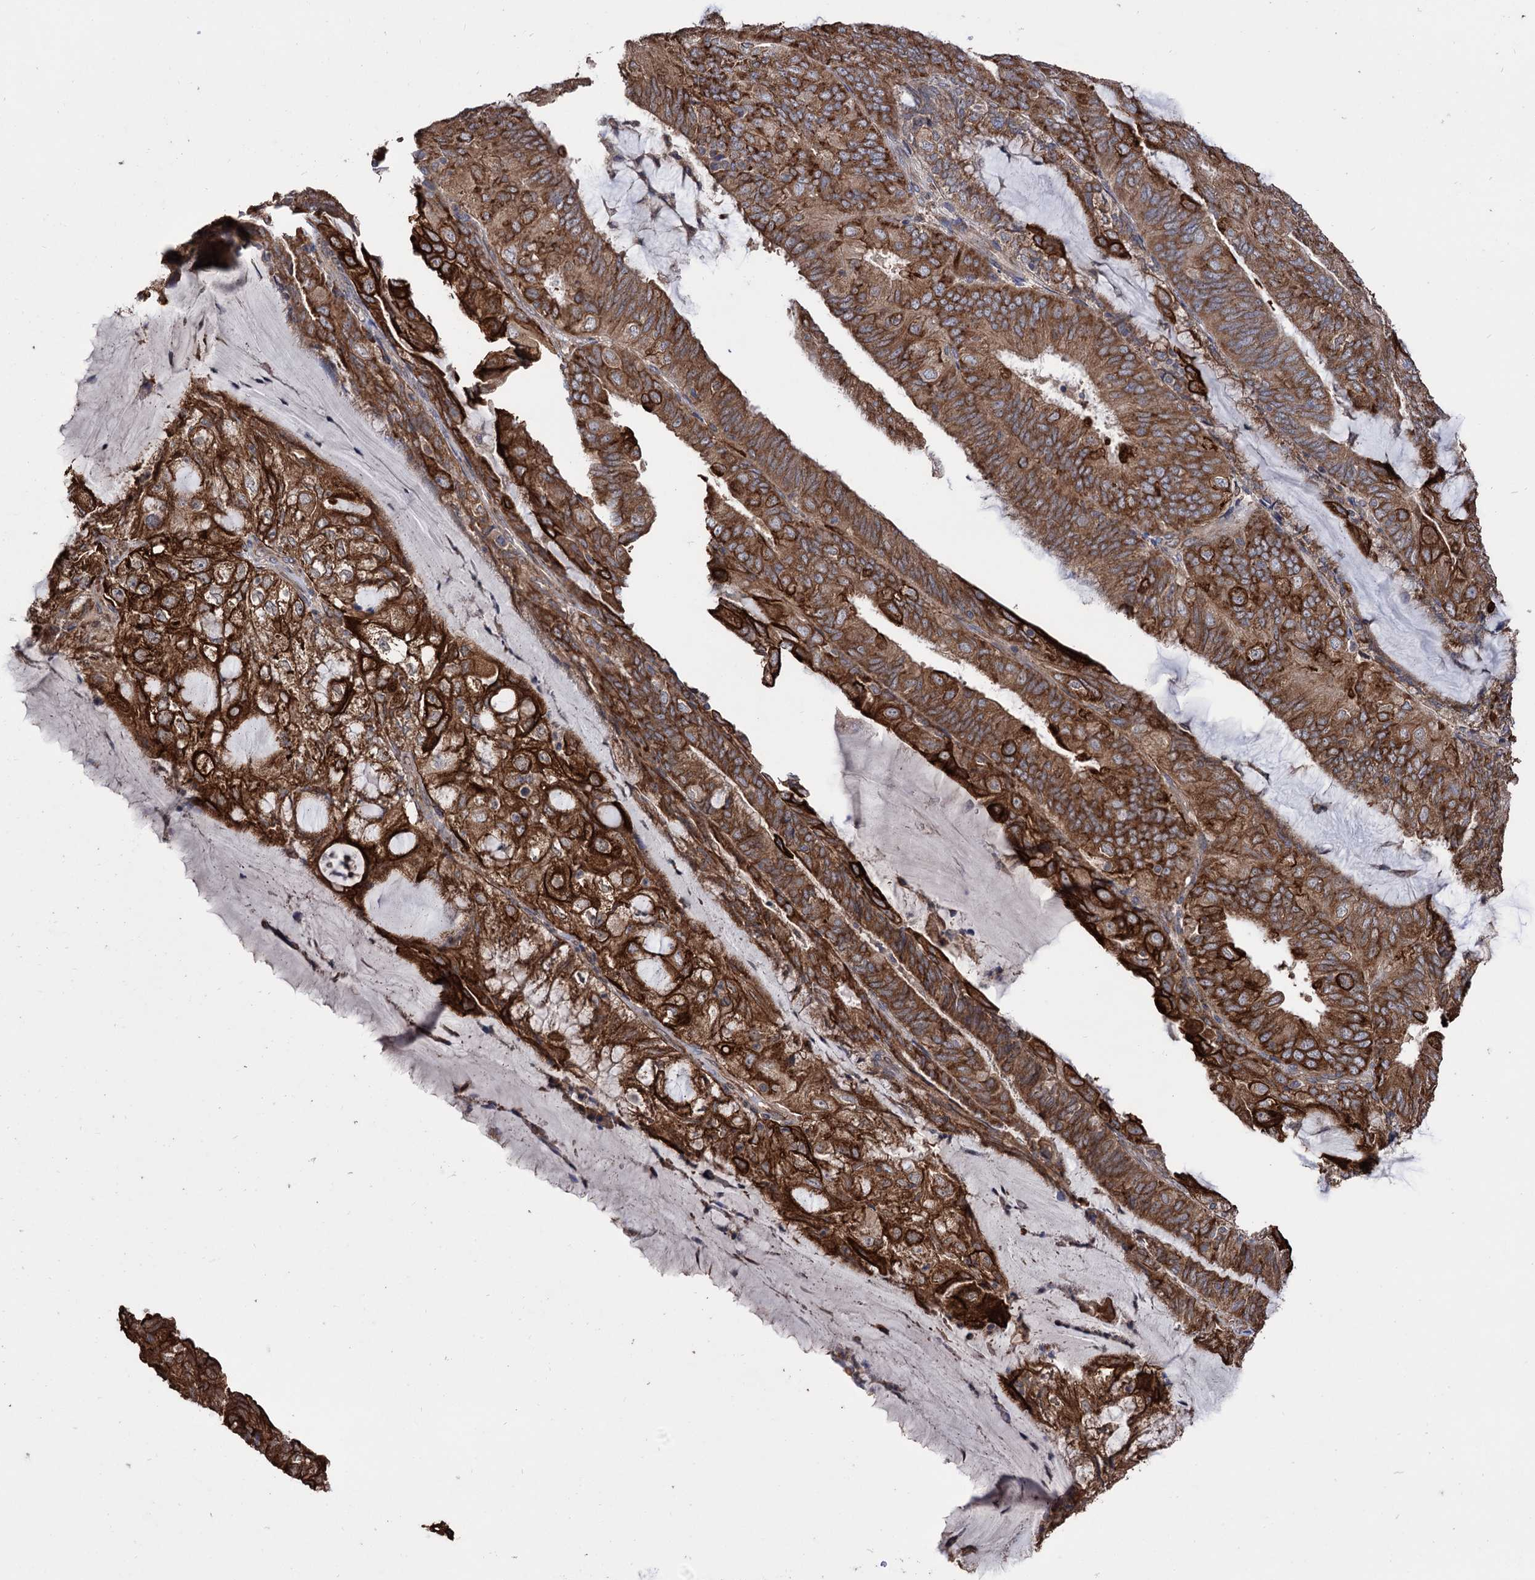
{"staining": {"intensity": "strong", "quantity": ">75%", "location": "cytoplasmic/membranous"}, "tissue": "endometrial cancer", "cell_type": "Tumor cells", "image_type": "cancer", "snomed": [{"axis": "morphology", "description": "Adenocarcinoma, NOS"}, {"axis": "topography", "description": "Endometrium"}], "caption": "Protein staining of endometrial cancer tissue displays strong cytoplasmic/membranous positivity in about >75% of tumor cells.", "gene": "CDAN1", "patient": {"sex": "female", "age": 81}}